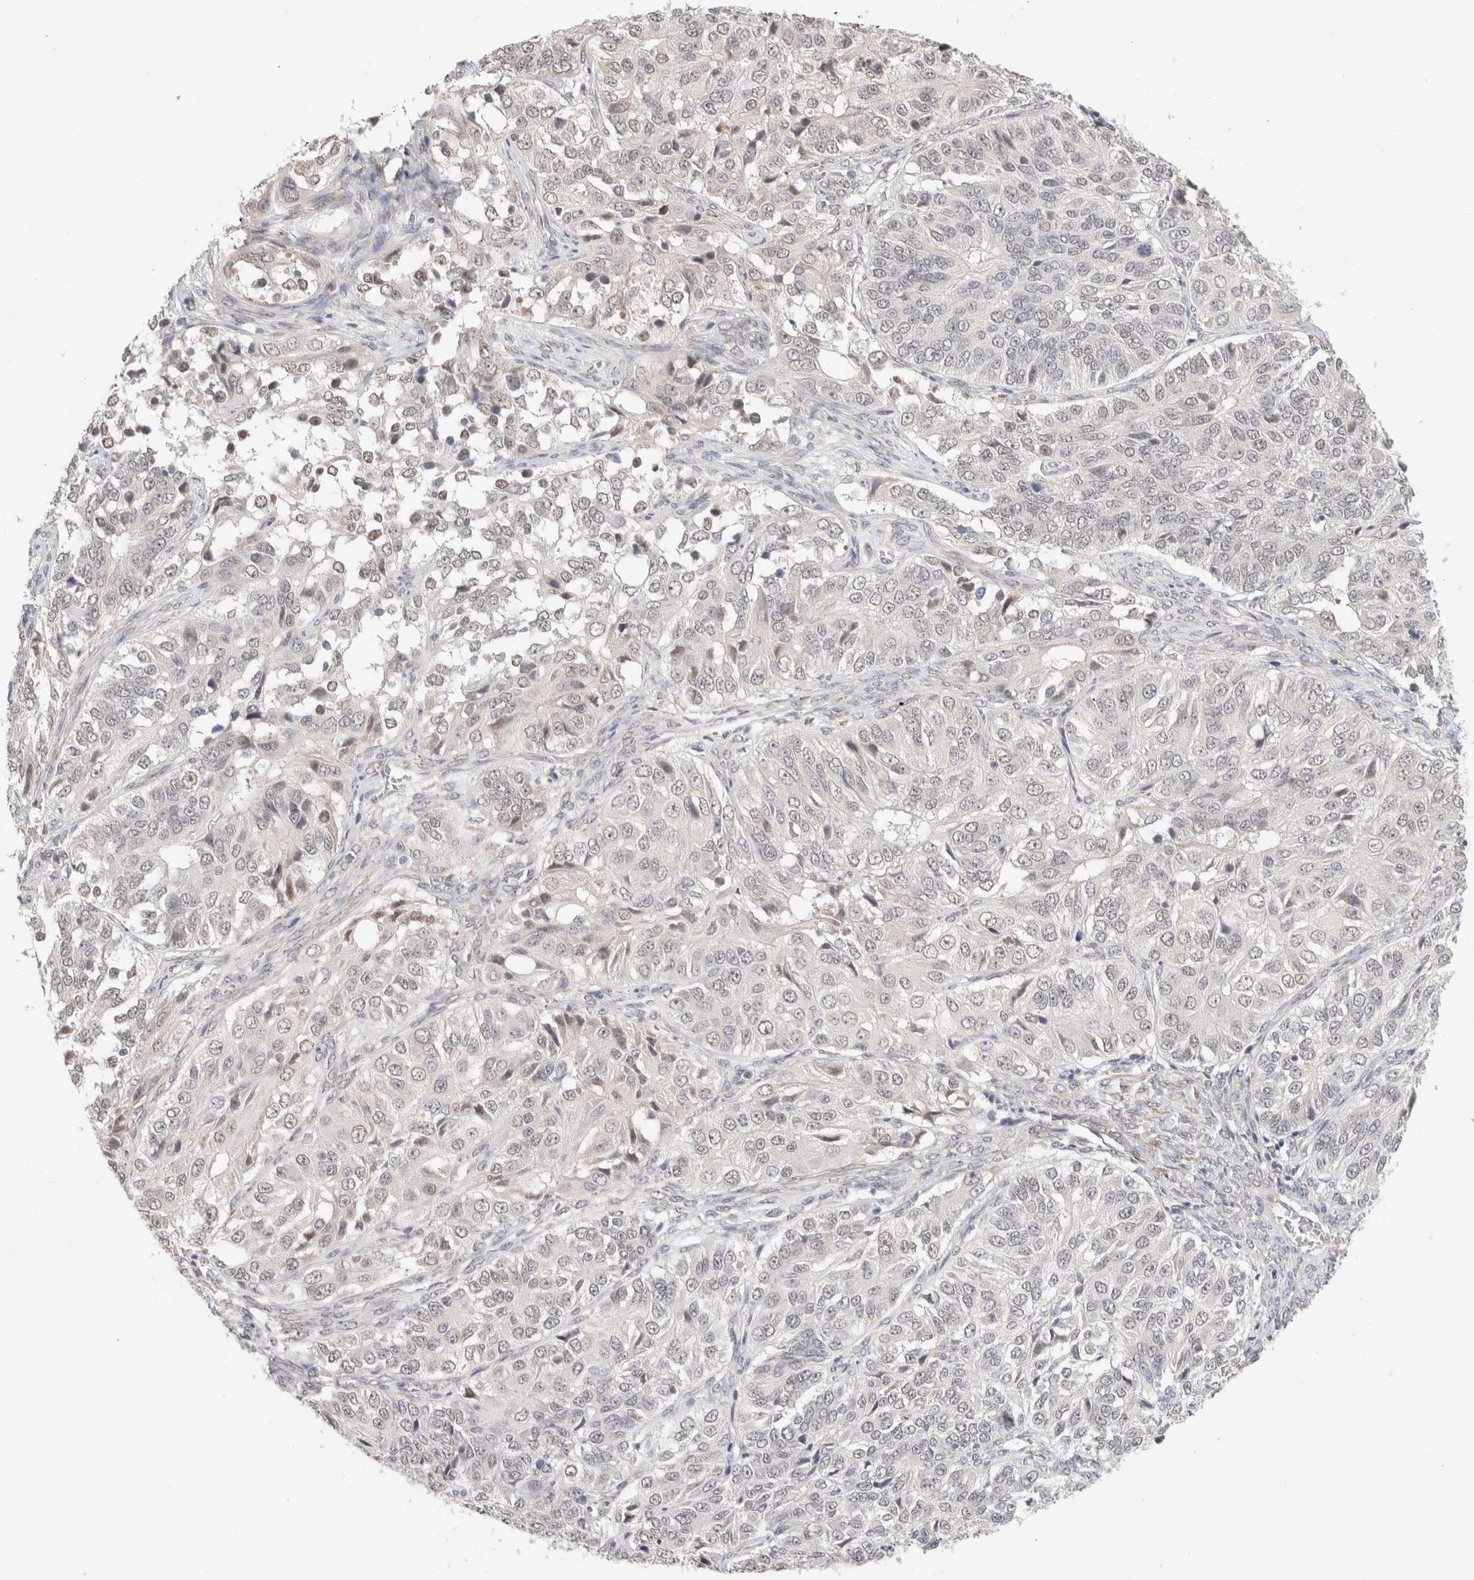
{"staining": {"intensity": "weak", "quantity": "<25%", "location": "nuclear"}, "tissue": "ovarian cancer", "cell_type": "Tumor cells", "image_type": "cancer", "snomed": [{"axis": "morphology", "description": "Carcinoma, endometroid"}, {"axis": "topography", "description": "Ovary"}], "caption": "DAB immunohistochemical staining of human ovarian endometroid carcinoma shows no significant staining in tumor cells.", "gene": "HDLBP", "patient": {"sex": "female", "age": 51}}